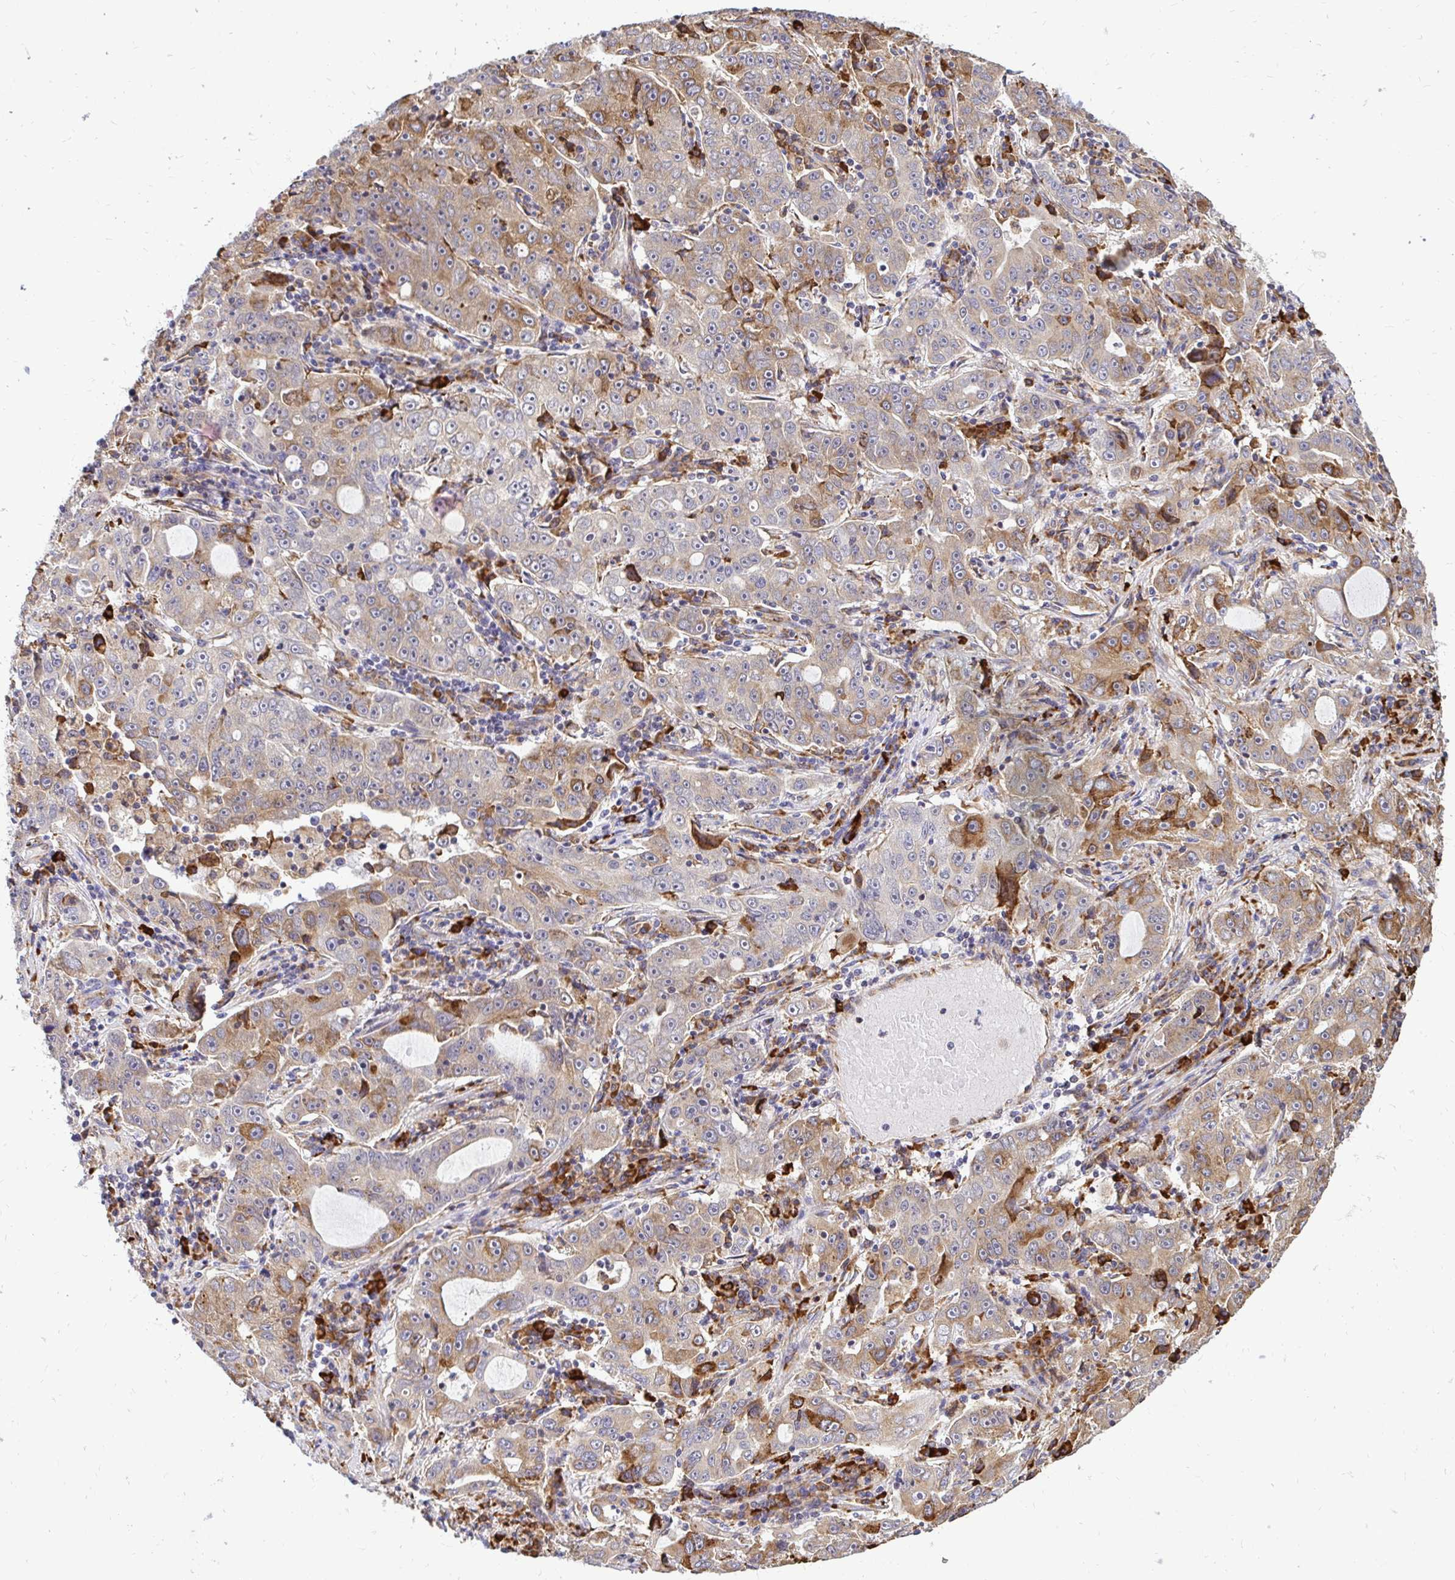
{"staining": {"intensity": "moderate", "quantity": ">75%", "location": "cytoplasmic/membranous"}, "tissue": "lung cancer", "cell_type": "Tumor cells", "image_type": "cancer", "snomed": [{"axis": "morphology", "description": "Normal morphology"}, {"axis": "morphology", "description": "Adenocarcinoma, NOS"}, {"axis": "topography", "description": "Lymph node"}, {"axis": "topography", "description": "Lung"}], "caption": "Protein analysis of lung cancer tissue exhibits moderate cytoplasmic/membranous positivity in about >75% of tumor cells.", "gene": "NAALAD2", "patient": {"sex": "female", "age": 57}}